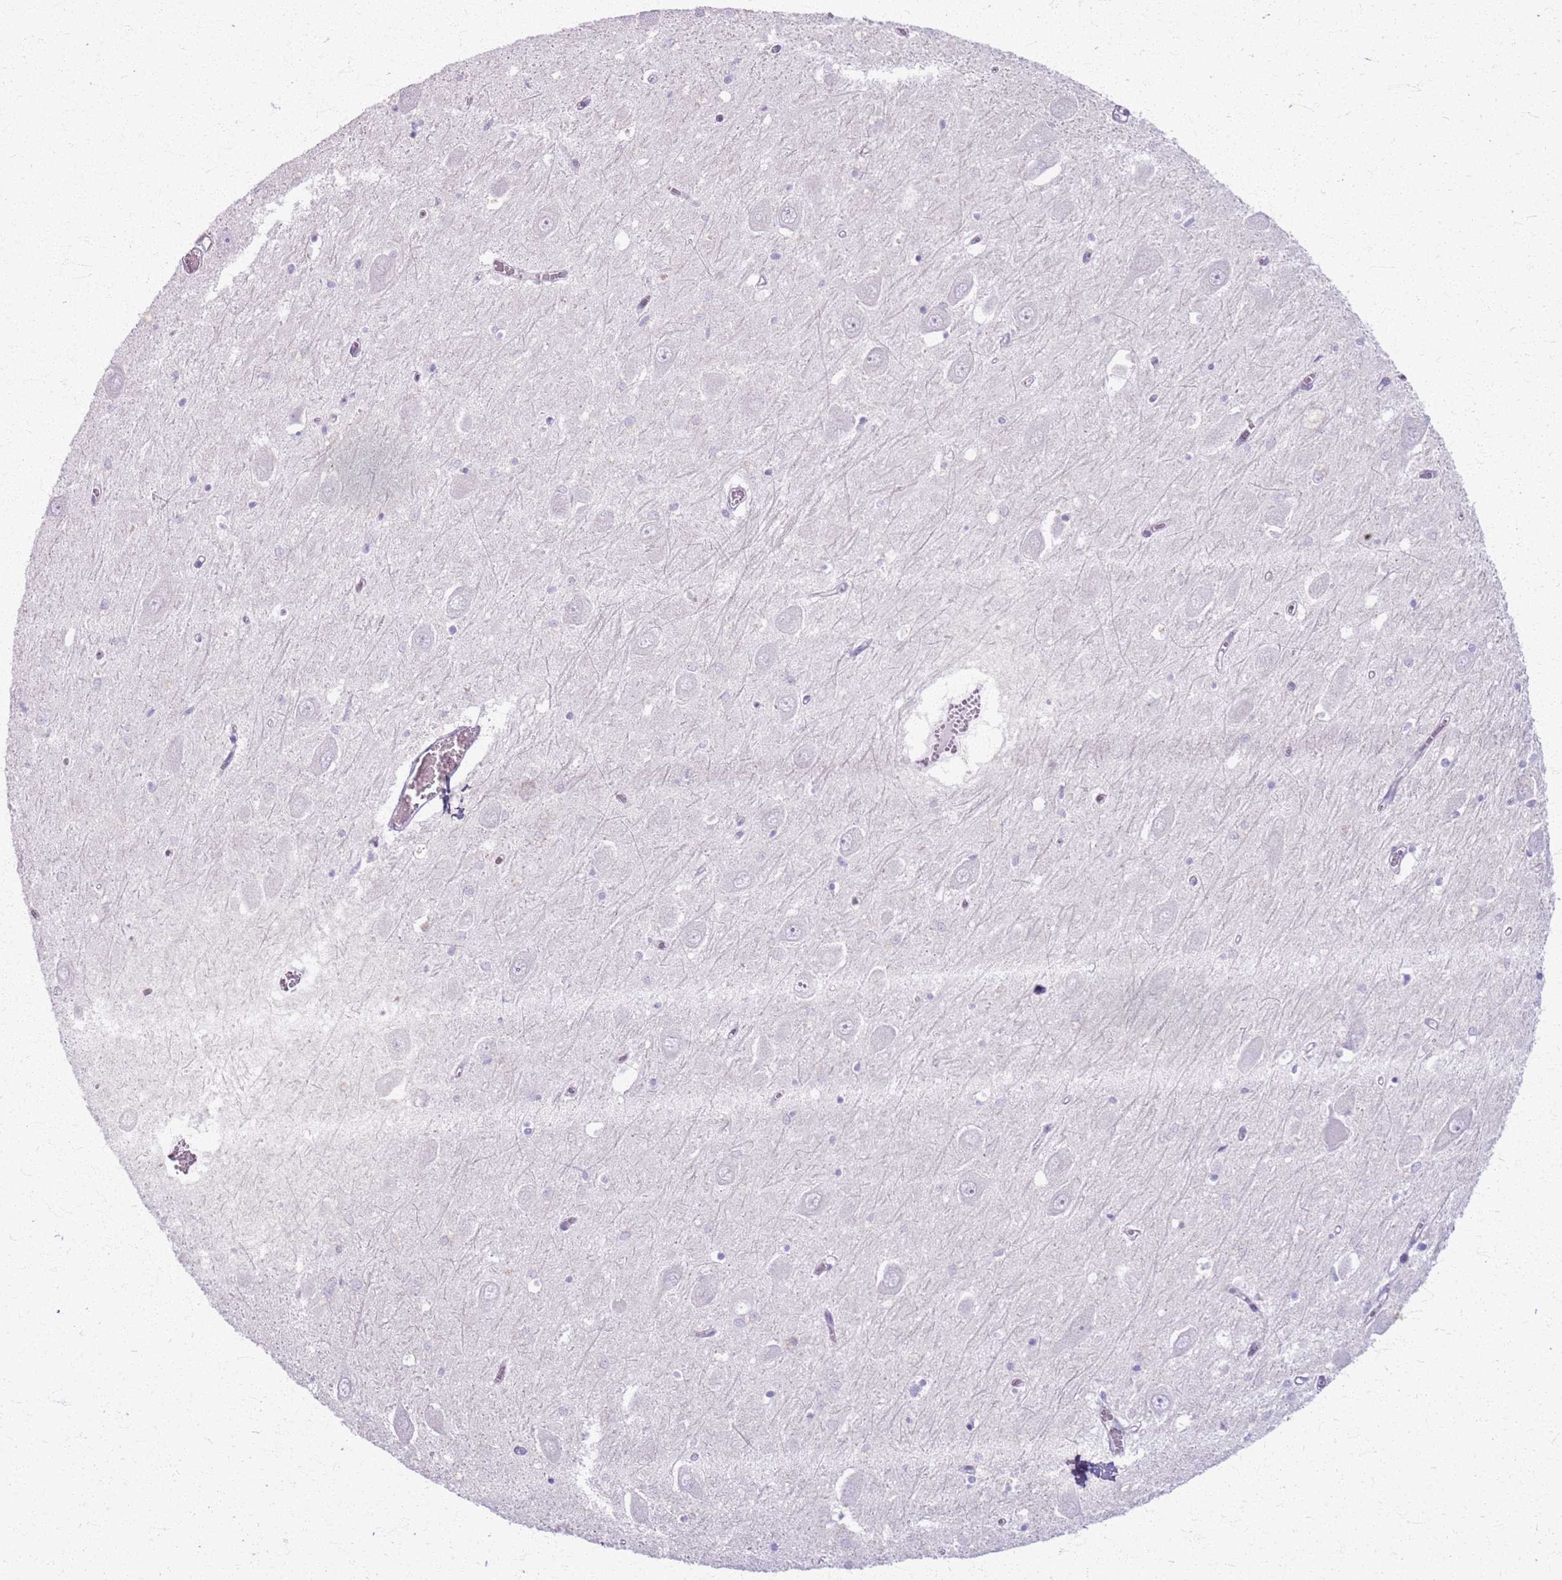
{"staining": {"intensity": "negative", "quantity": "none", "location": "none"}, "tissue": "hippocampus", "cell_type": "Glial cells", "image_type": "normal", "snomed": [{"axis": "morphology", "description": "Normal tissue, NOS"}, {"axis": "topography", "description": "Hippocampus"}], "caption": "IHC image of benign hippocampus stained for a protein (brown), which demonstrates no staining in glial cells.", "gene": "CSRP3", "patient": {"sex": "male", "age": 70}}